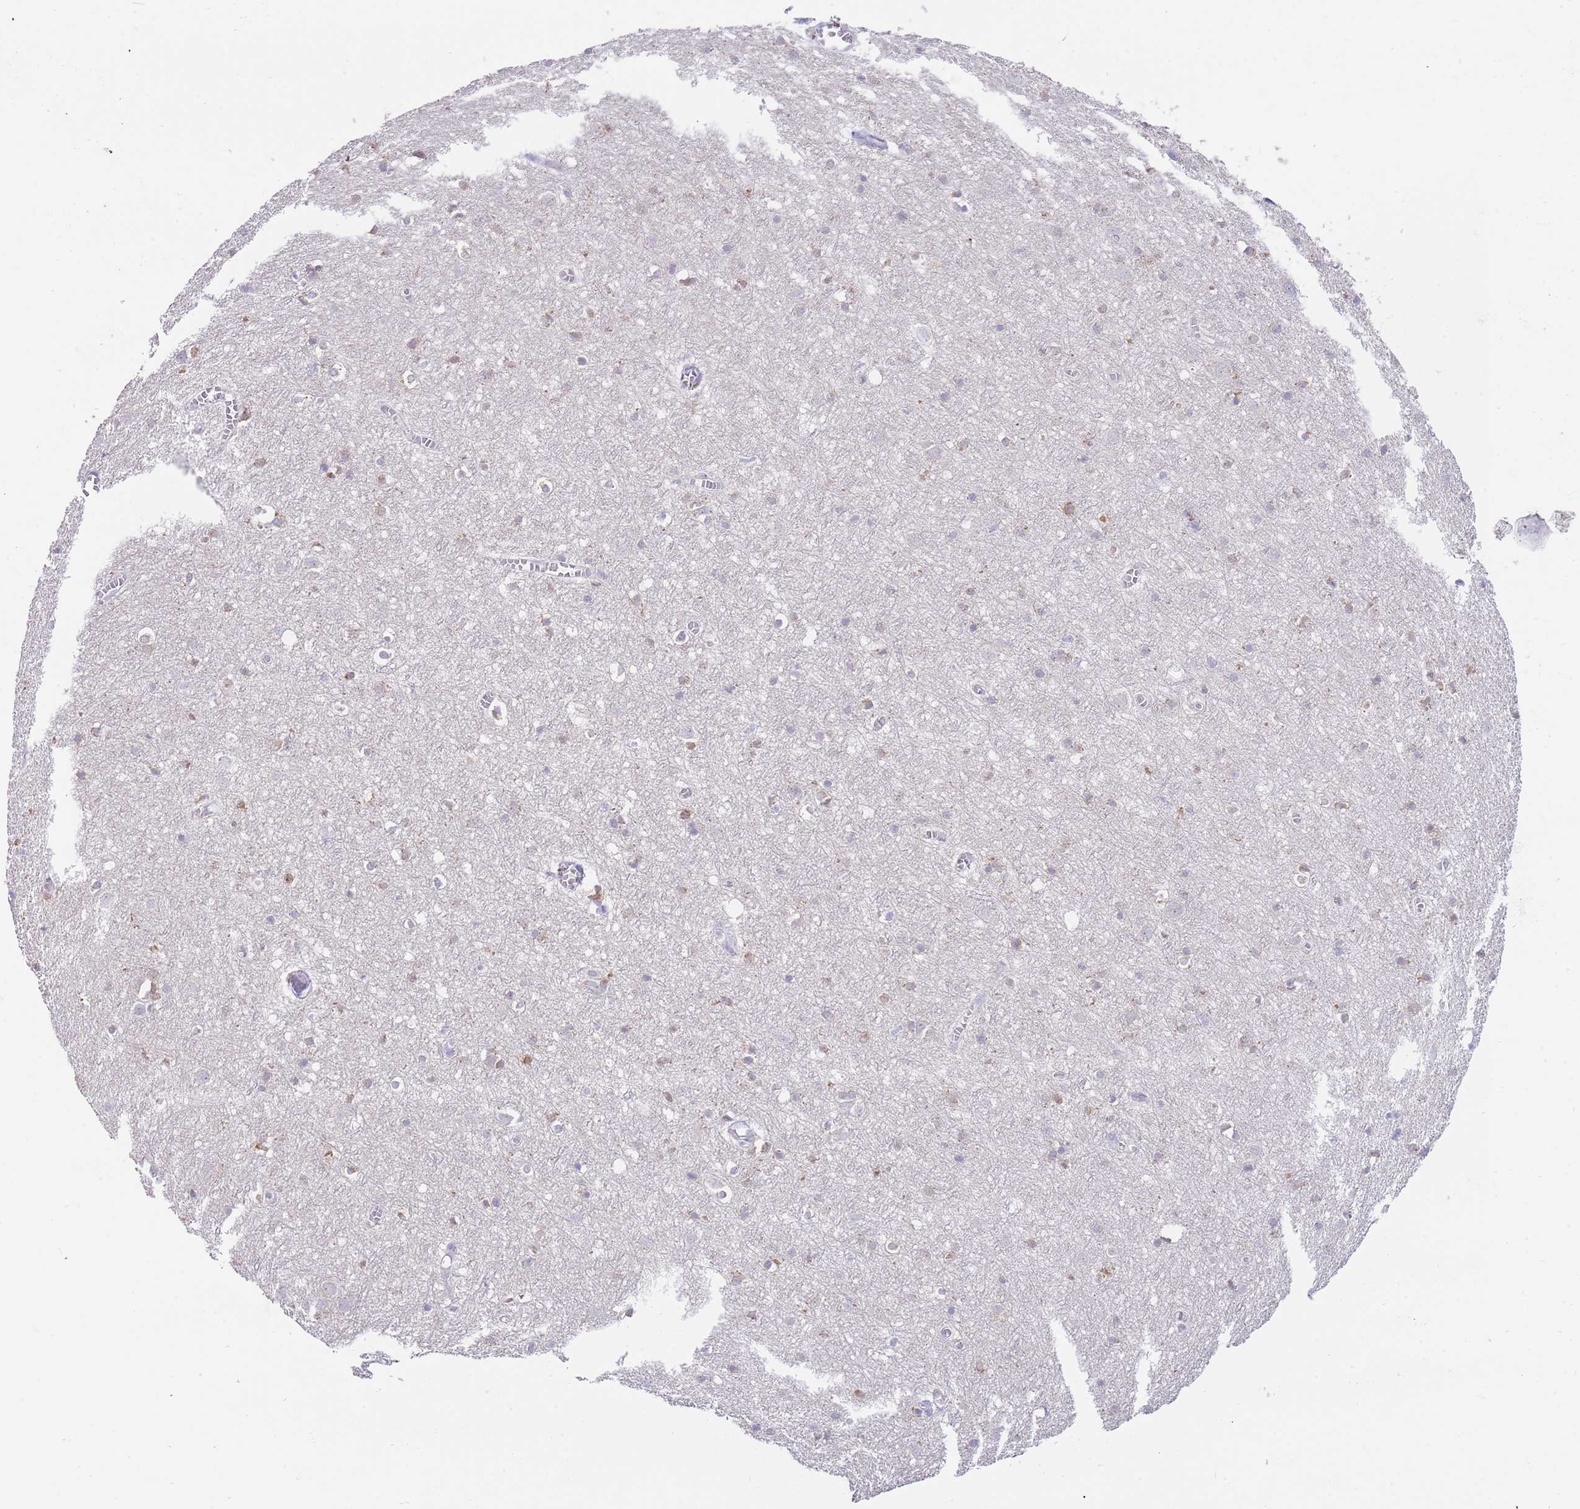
{"staining": {"intensity": "negative", "quantity": "none", "location": "none"}, "tissue": "cerebral cortex", "cell_type": "Endothelial cells", "image_type": "normal", "snomed": [{"axis": "morphology", "description": "Normal tissue, NOS"}, {"axis": "topography", "description": "Cerebral cortex"}], "caption": "Endothelial cells show no significant protein expression in benign cerebral cortex. (DAB (3,3'-diaminobenzidine) immunohistochemistry with hematoxylin counter stain).", "gene": "TYW1B", "patient": {"sex": "female", "age": 64}}